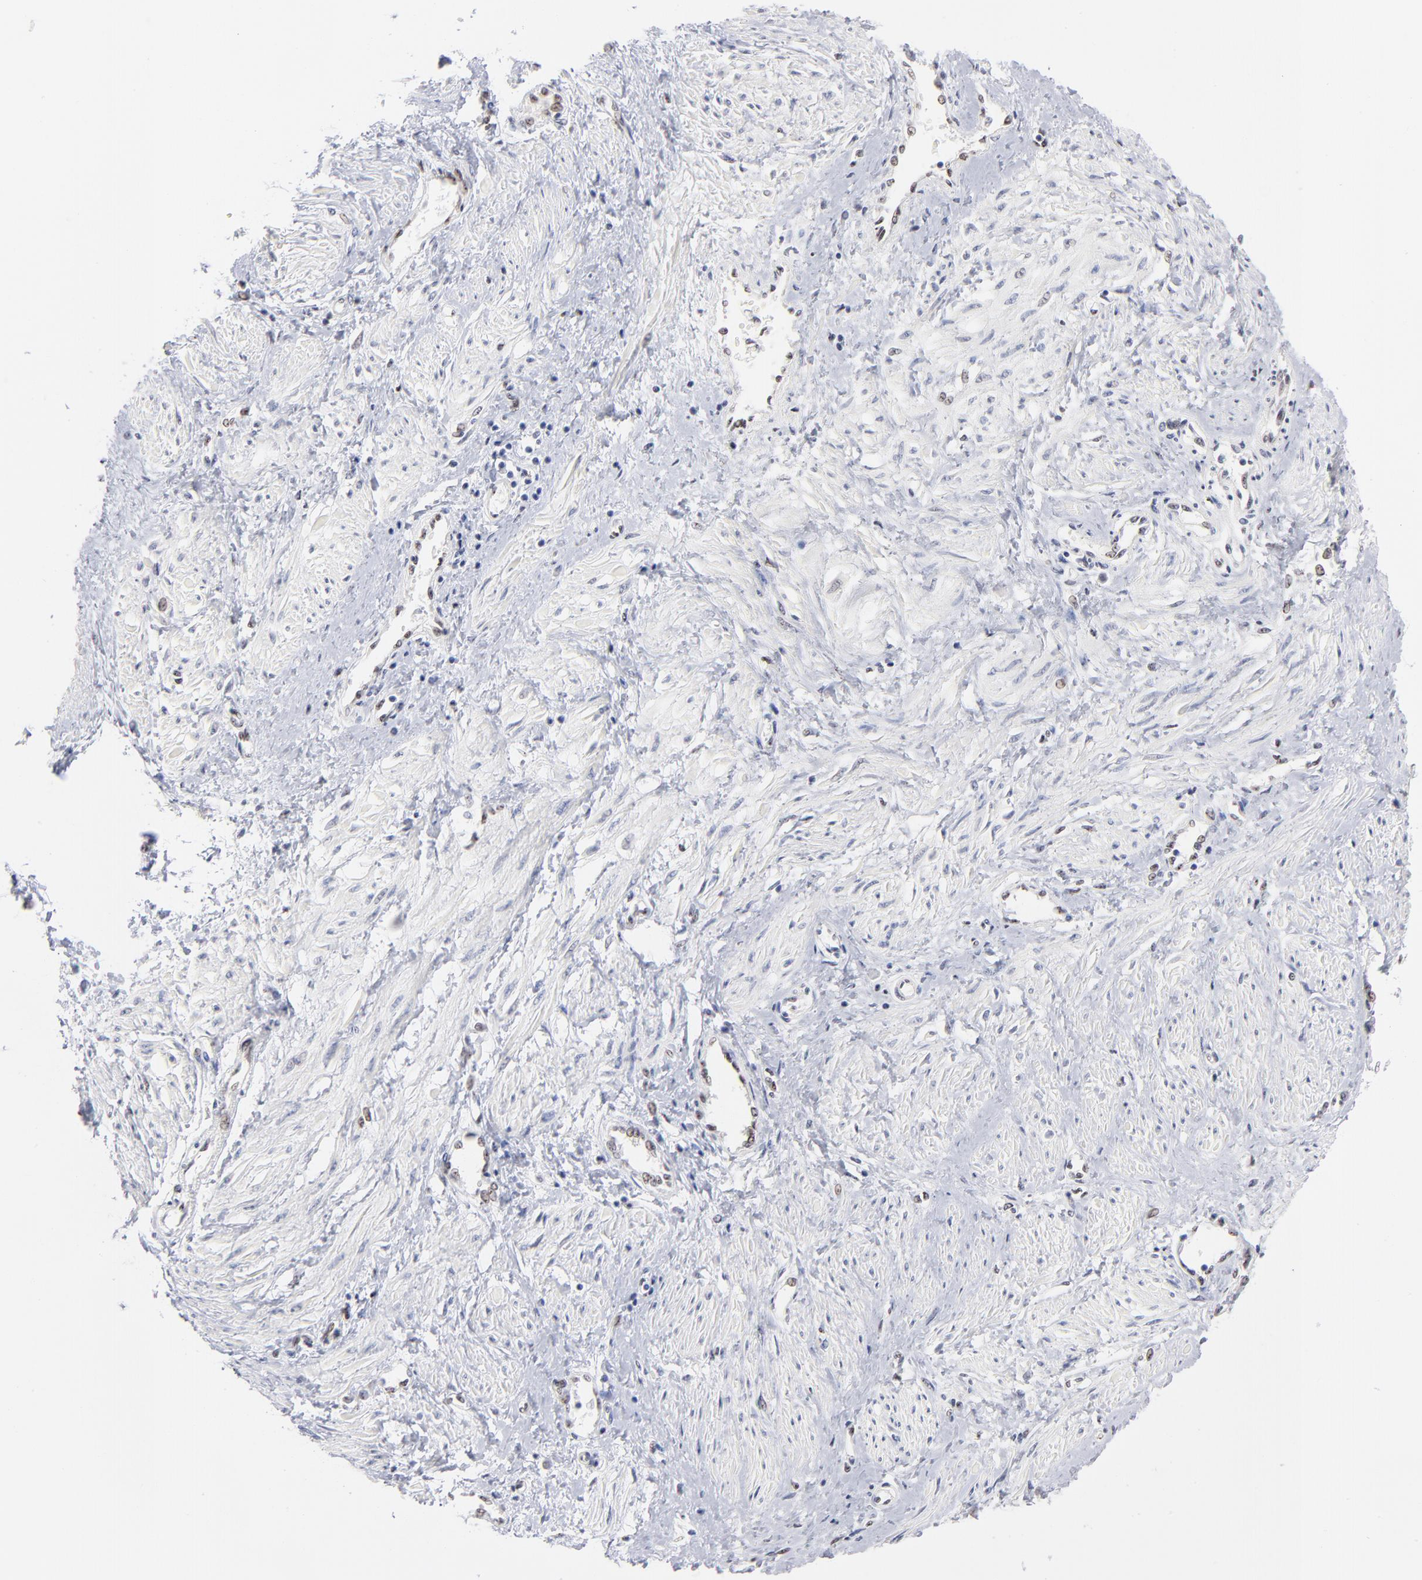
{"staining": {"intensity": "negative", "quantity": "none", "location": "none"}, "tissue": "smooth muscle", "cell_type": "Smooth muscle cells", "image_type": "normal", "snomed": [{"axis": "morphology", "description": "Normal tissue, NOS"}, {"axis": "topography", "description": "Smooth muscle"}, {"axis": "topography", "description": "Uterus"}], "caption": "An IHC photomicrograph of benign smooth muscle is shown. There is no staining in smooth muscle cells of smooth muscle. (Stains: DAB immunohistochemistry with hematoxylin counter stain, Microscopy: brightfield microscopy at high magnification).", "gene": "STAT3", "patient": {"sex": "female", "age": 39}}